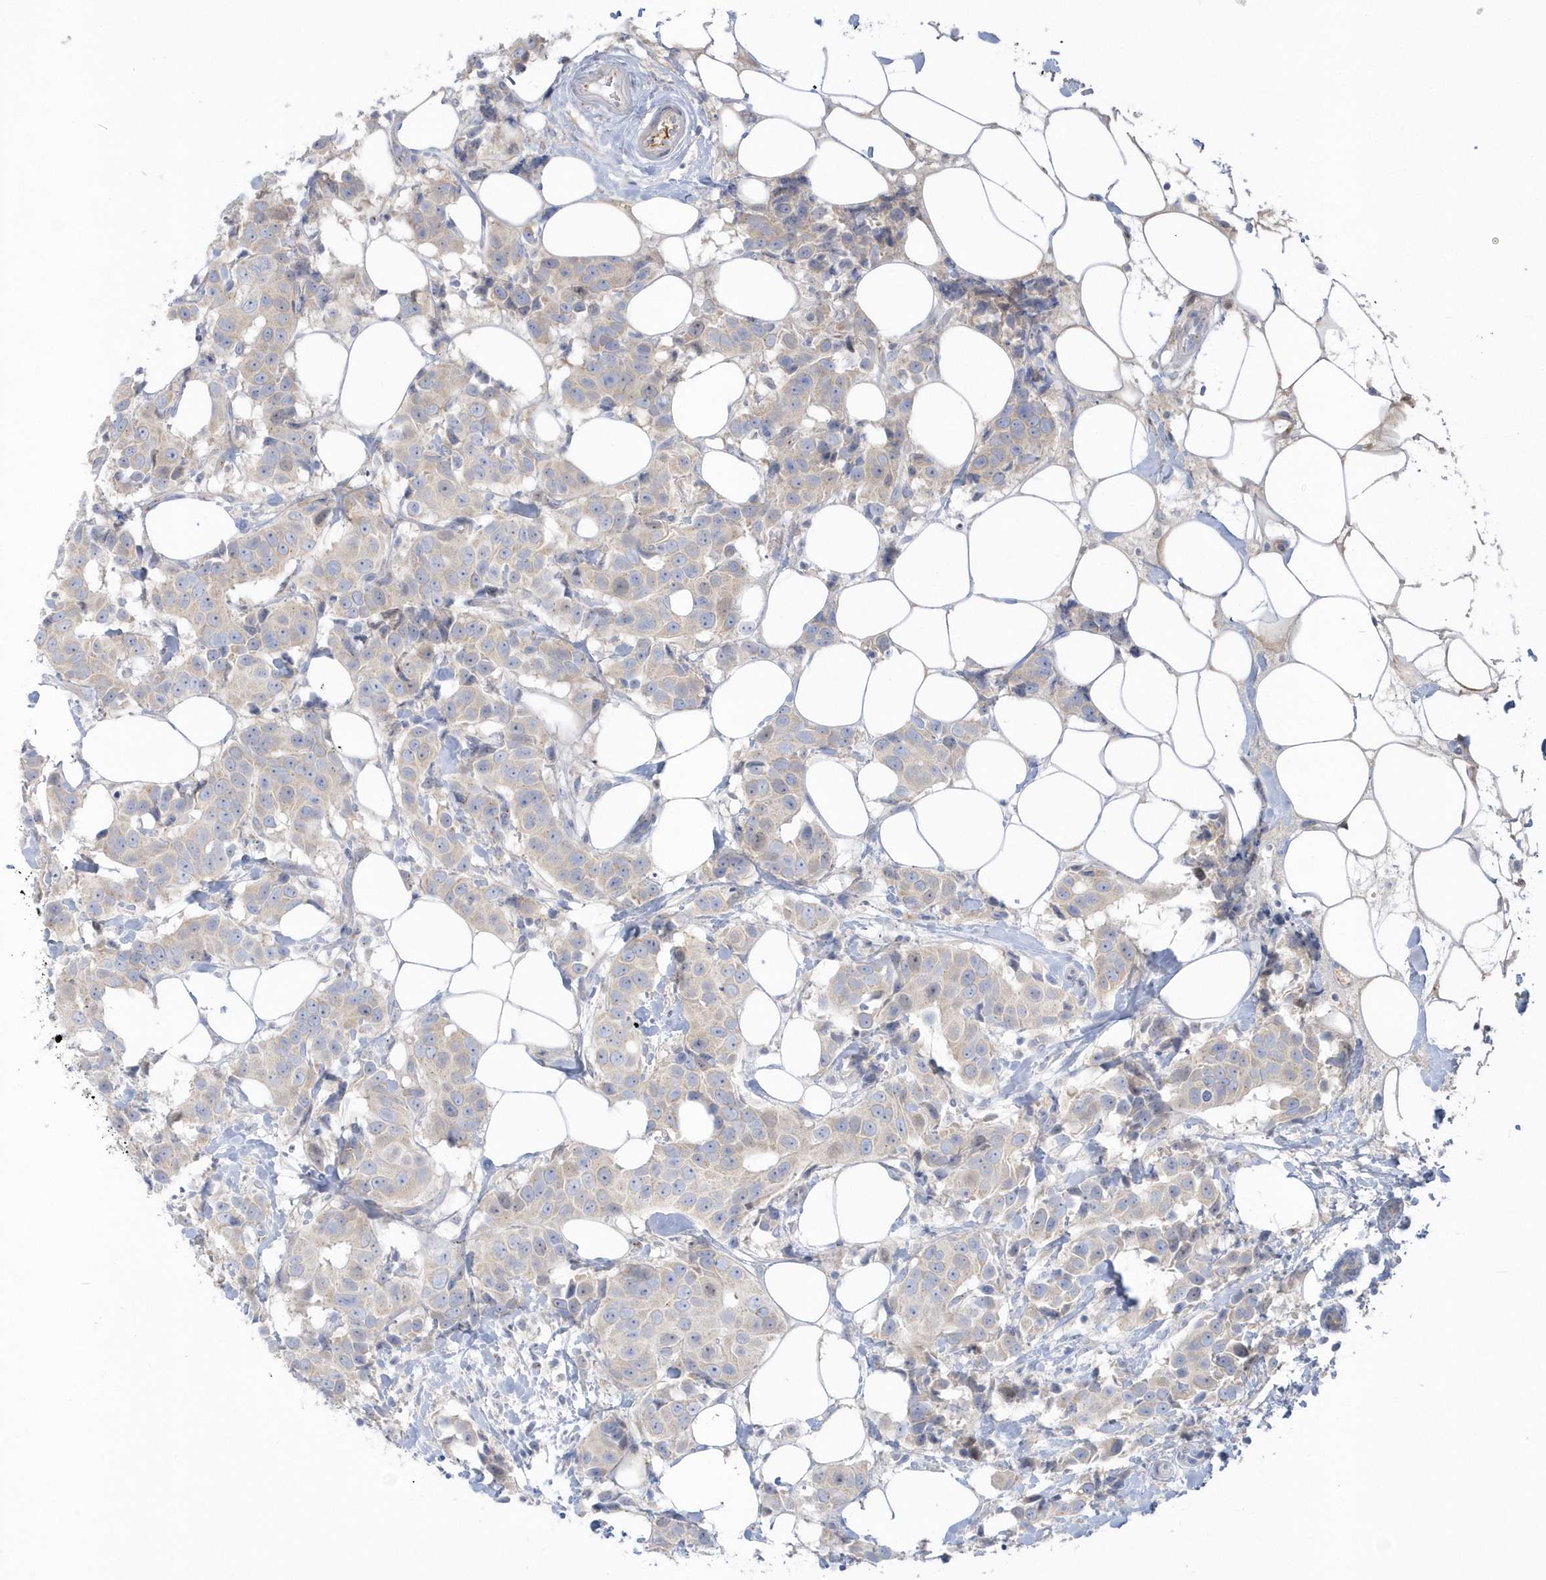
{"staining": {"intensity": "weak", "quantity": ">75%", "location": "cytoplasmic/membranous"}, "tissue": "breast cancer", "cell_type": "Tumor cells", "image_type": "cancer", "snomed": [{"axis": "morphology", "description": "Normal tissue, NOS"}, {"axis": "morphology", "description": "Duct carcinoma"}, {"axis": "topography", "description": "Breast"}], "caption": "Immunohistochemistry (IHC) image of human breast cancer (intraductal carcinoma) stained for a protein (brown), which reveals low levels of weak cytoplasmic/membranous staining in approximately >75% of tumor cells.", "gene": "SEMA3D", "patient": {"sex": "female", "age": 39}}